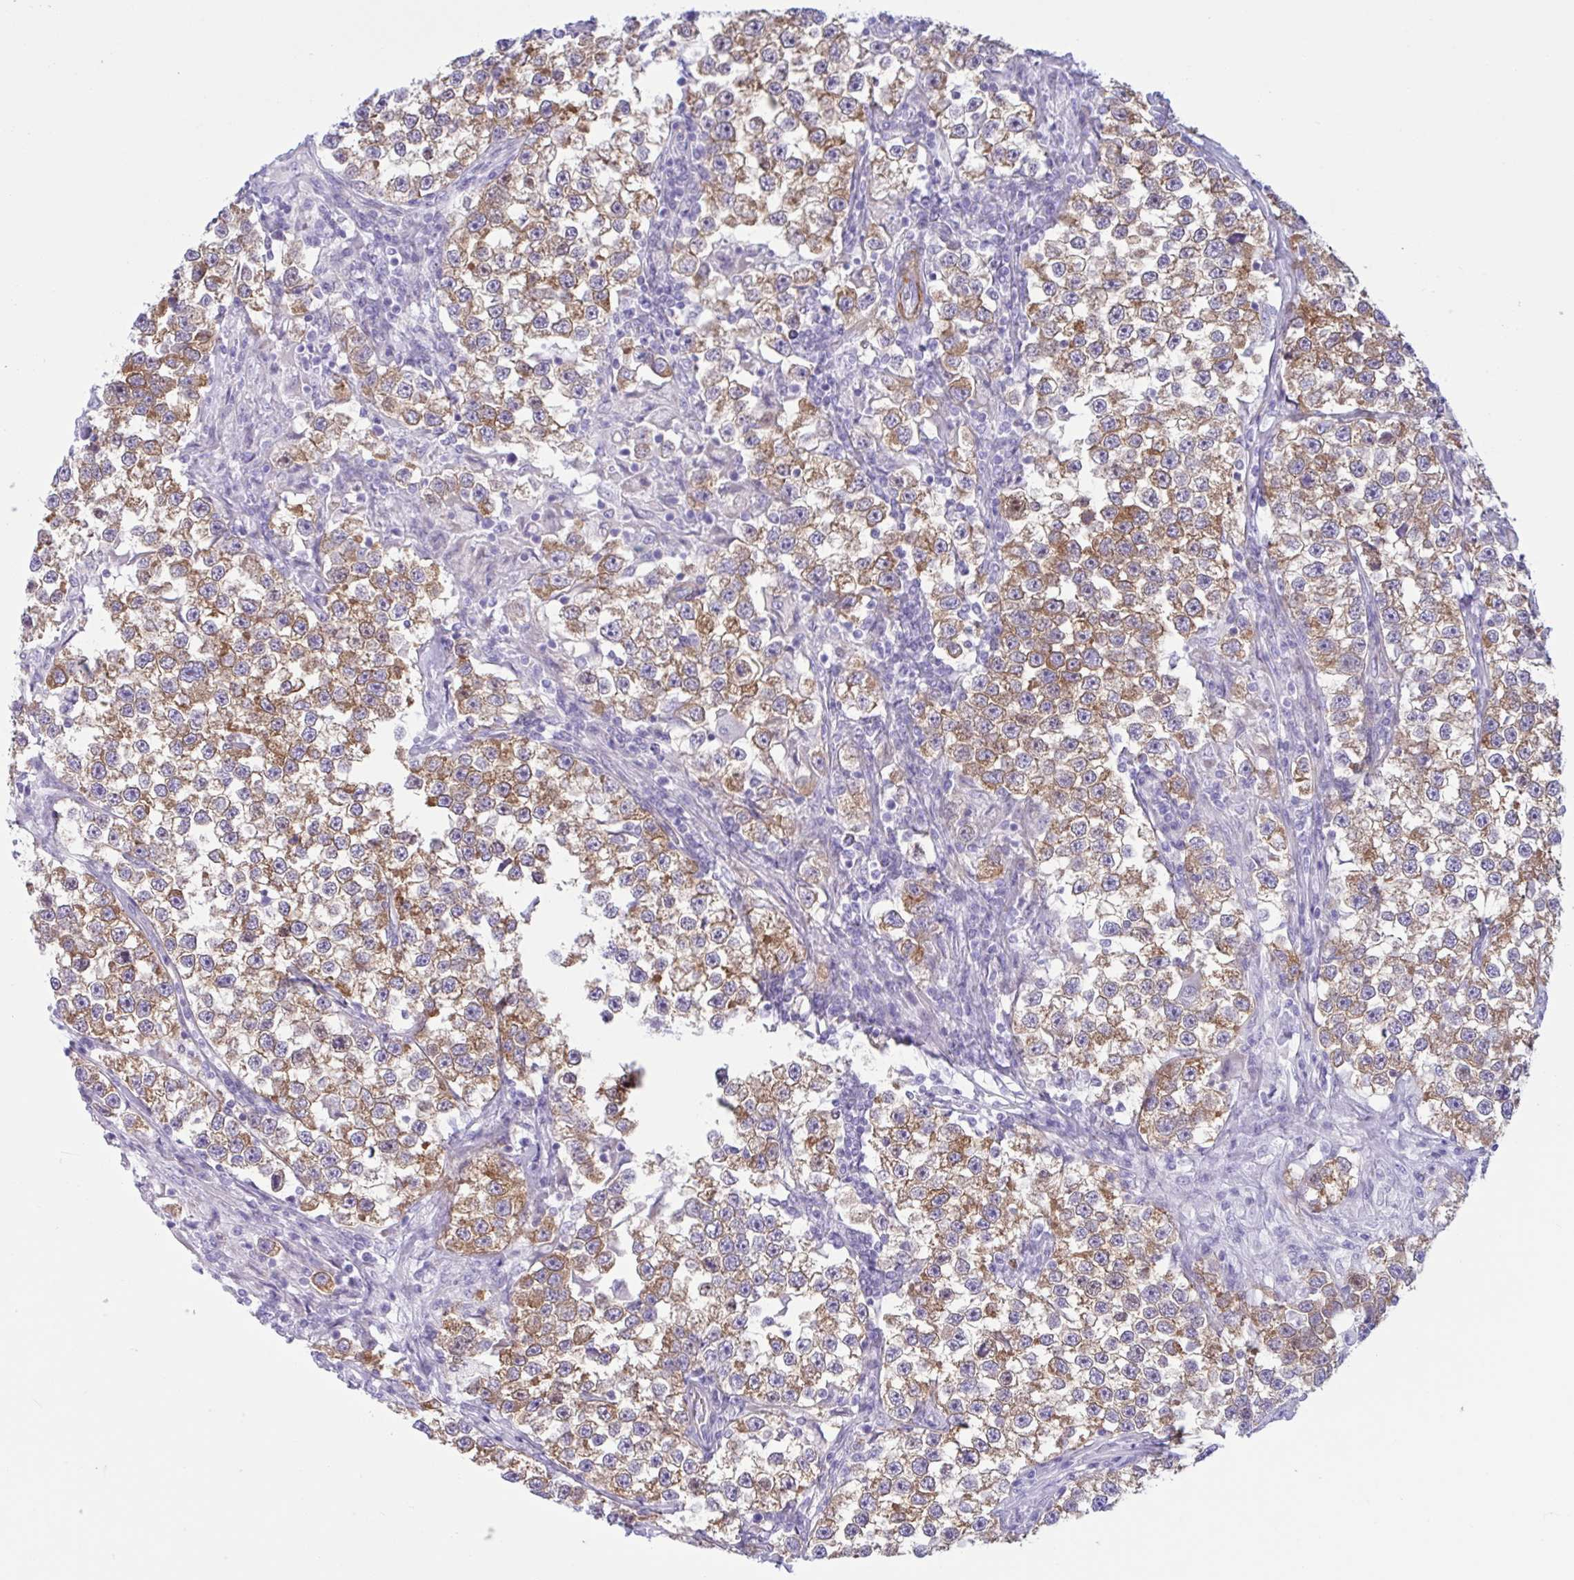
{"staining": {"intensity": "moderate", "quantity": ">75%", "location": "cytoplasmic/membranous"}, "tissue": "testis cancer", "cell_type": "Tumor cells", "image_type": "cancer", "snomed": [{"axis": "morphology", "description": "Seminoma, NOS"}, {"axis": "topography", "description": "Testis"}], "caption": "This histopathology image exhibits IHC staining of seminoma (testis), with medium moderate cytoplasmic/membranous staining in about >75% of tumor cells.", "gene": "AHCYL2", "patient": {"sex": "male", "age": 46}}